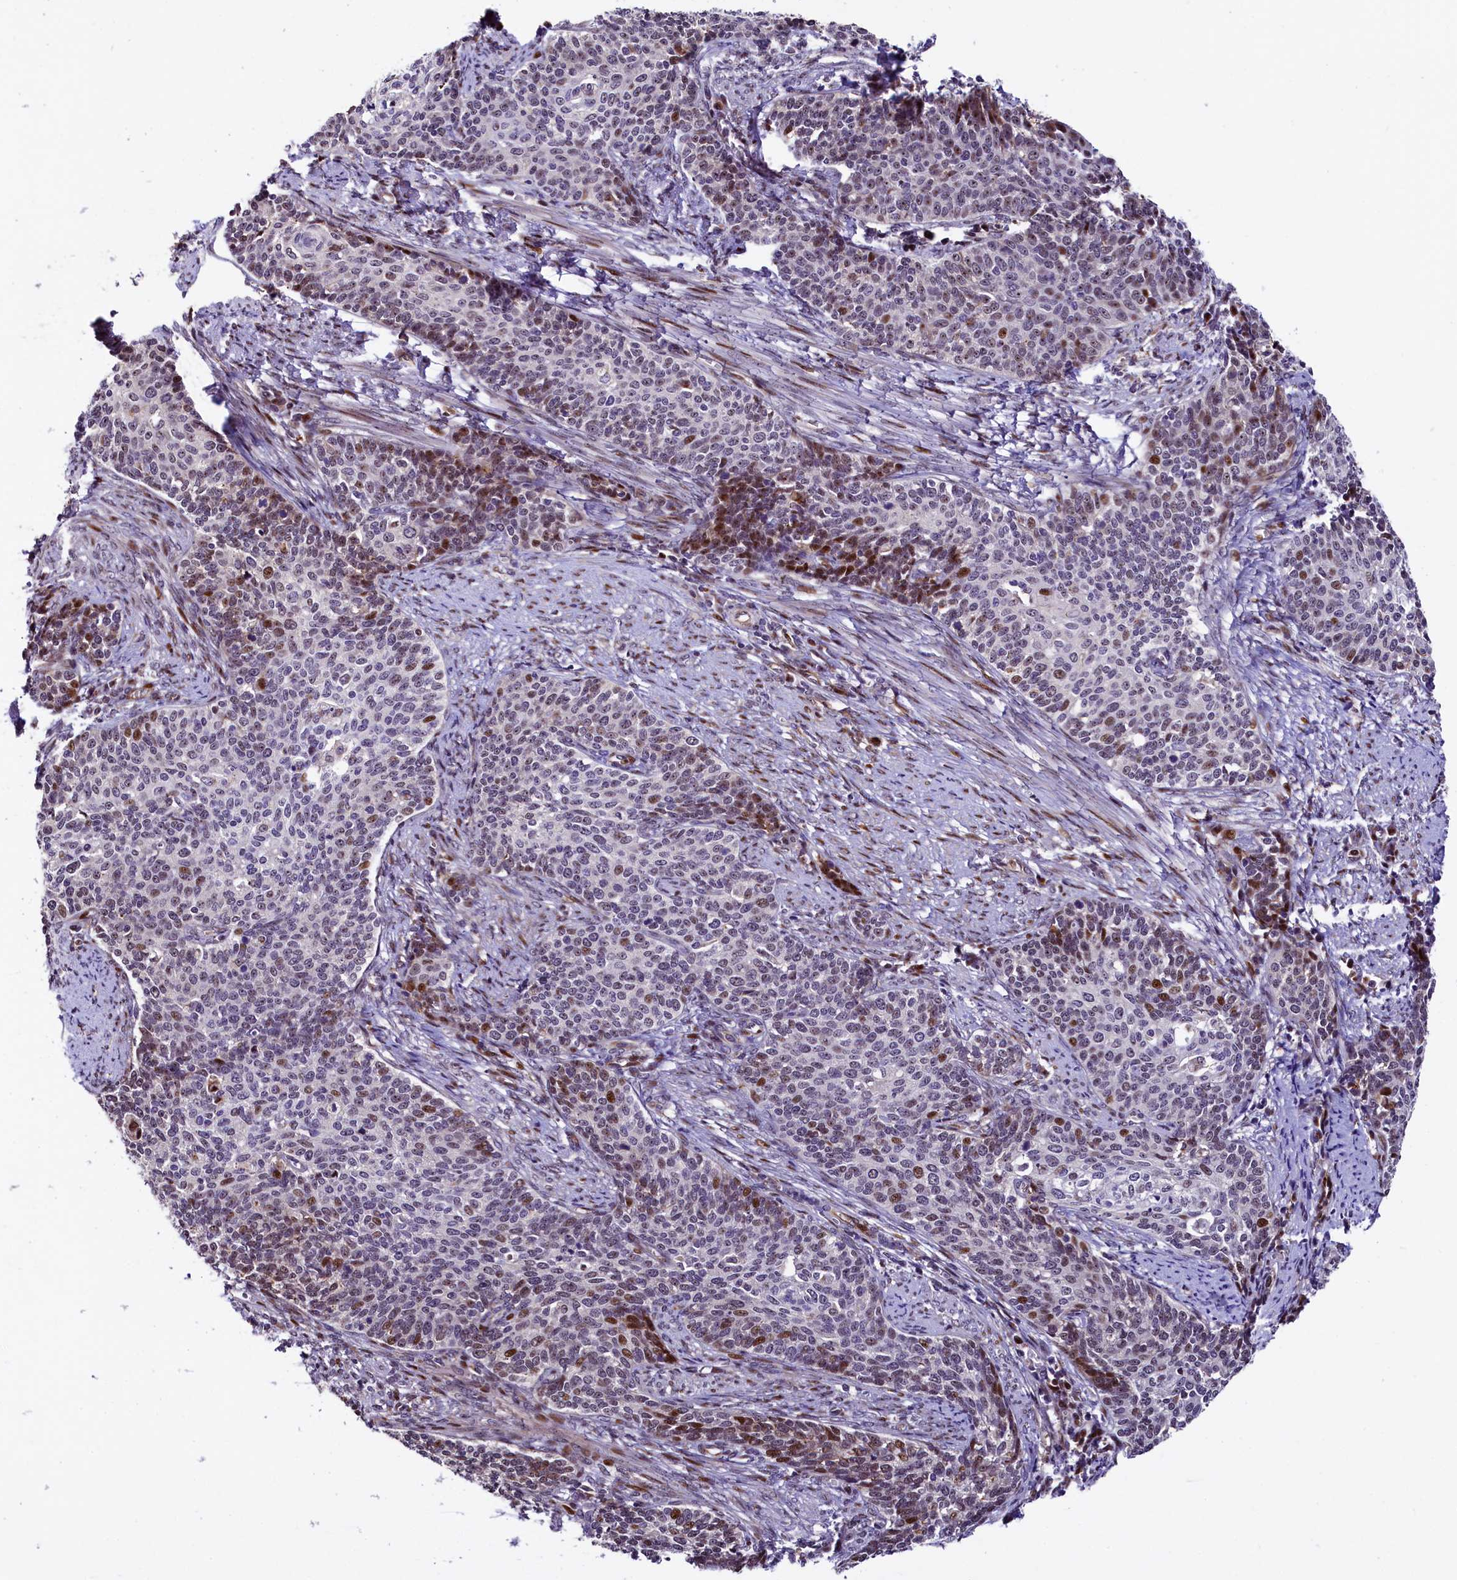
{"staining": {"intensity": "moderate", "quantity": "<25%", "location": "nuclear"}, "tissue": "cervical cancer", "cell_type": "Tumor cells", "image_type": "cancer", "snomed": [{"axis": "morphology", "description": "Squamous cell carcinoma, NOS"}, {"axis": "topography", "description": "Cervix"}], "caption": "Protein staining exhibits moderate nuclear expression in approximately <25% of tumor cells in cervical cancer. The staining was performed using DAB (3,3'-diaminobenzidine), with brown indicating positive protein expression. Nuclei are stained blue with hematoxylin.", "gene": "TRMT112", "patient": {"sex": "female", "age": 39}}